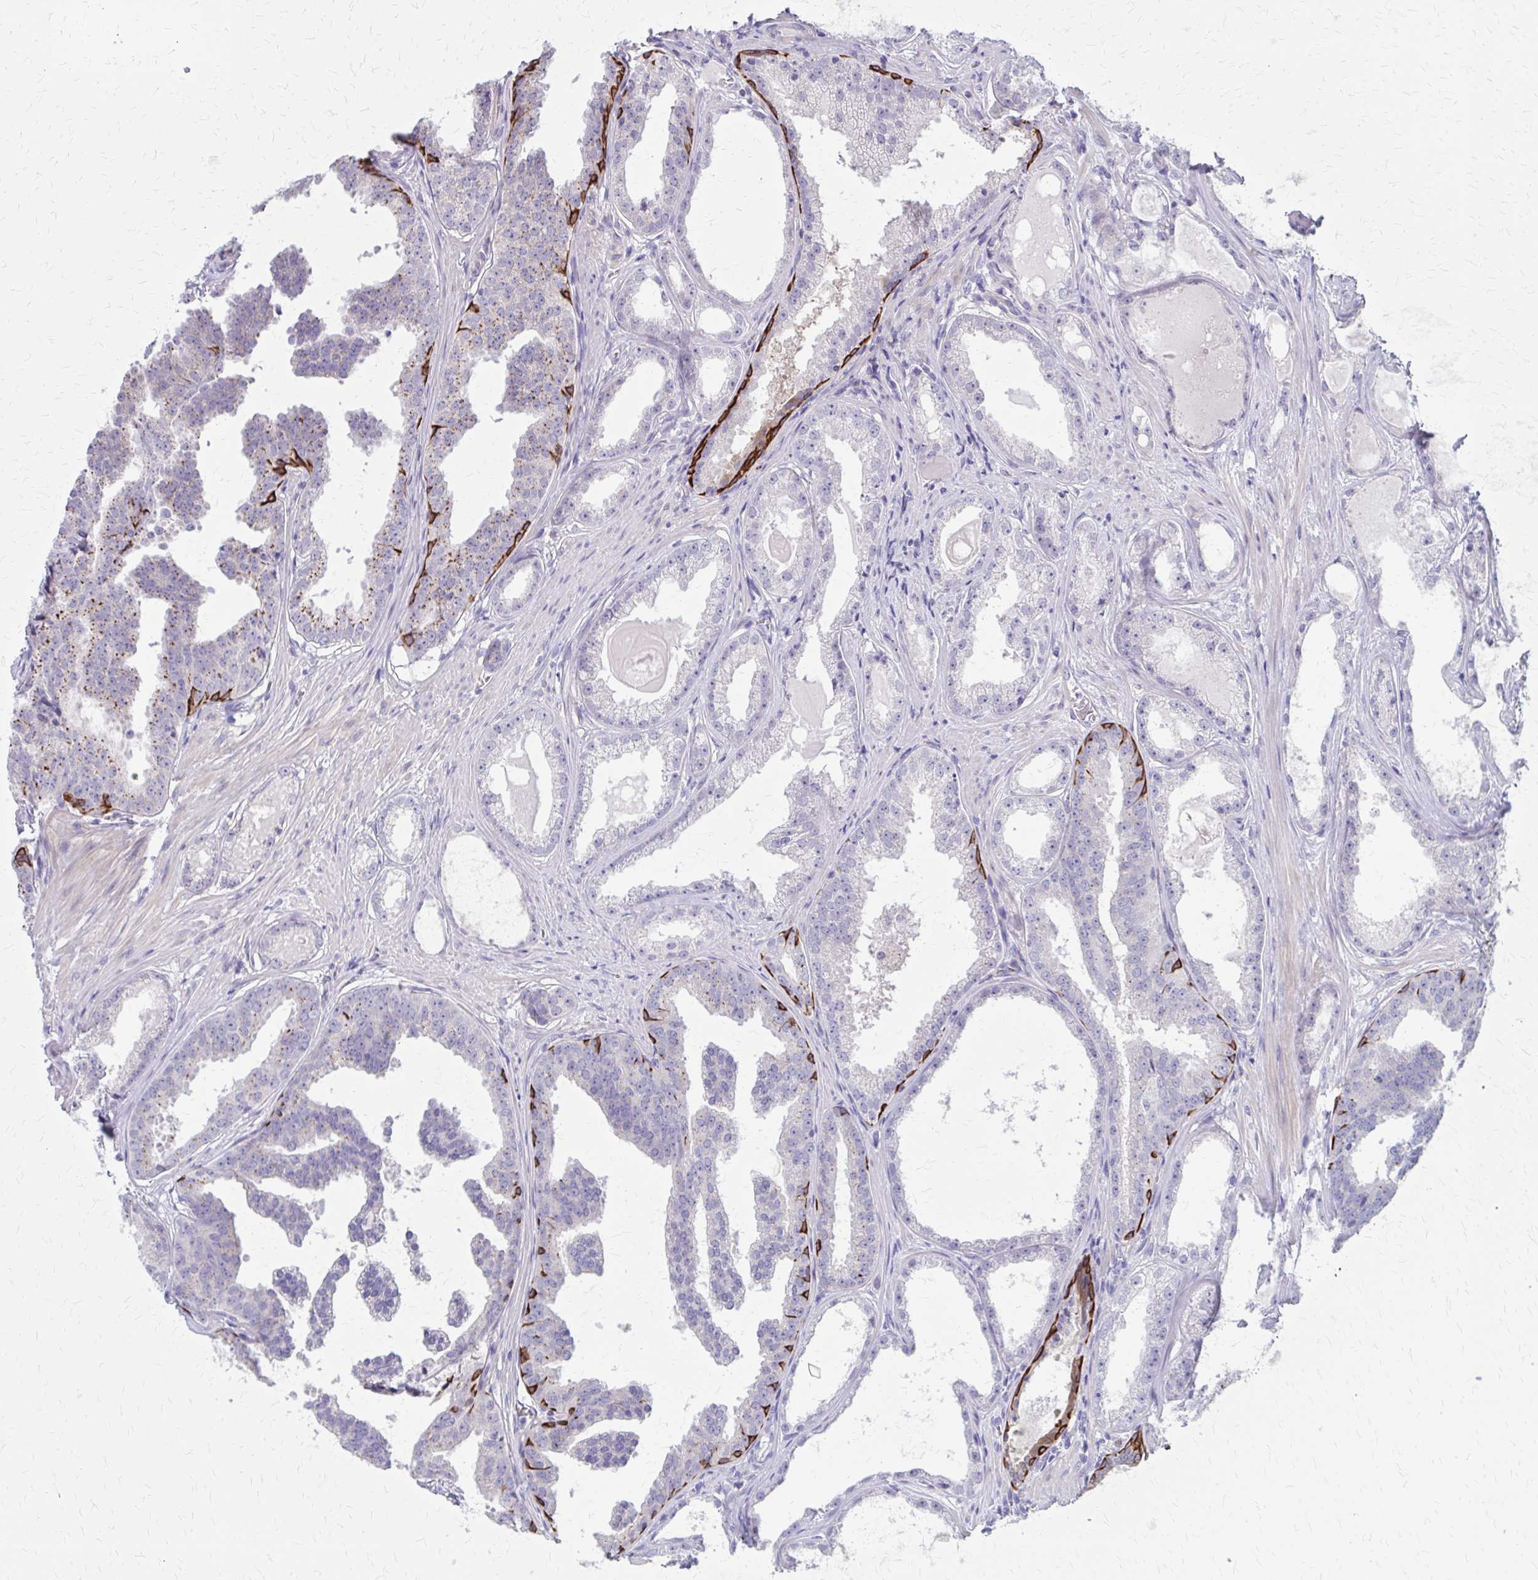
{"staining": {"intensity": "negative", "quantity": "none", "location": "none"}, "tissue": "prostate cancer", "cell_type": "Tumor cells", "image_type": "cancer", "snomed": [{"axis": "morphology", "description": "Adenocarcinoma, Low grade"}, {"axis": "topography", "description": "Prostate"}], "caption": "Immunohistochemistry (IHC) image of neoplastic tissue: prostate low-grade adenocarcinoma stained with DAB demonstrates no significant protein expression in tumor cells. Nuclei are stained in blue.", "gene": "GLYATL2", "patient": {"sex": "male", "age": 65}}